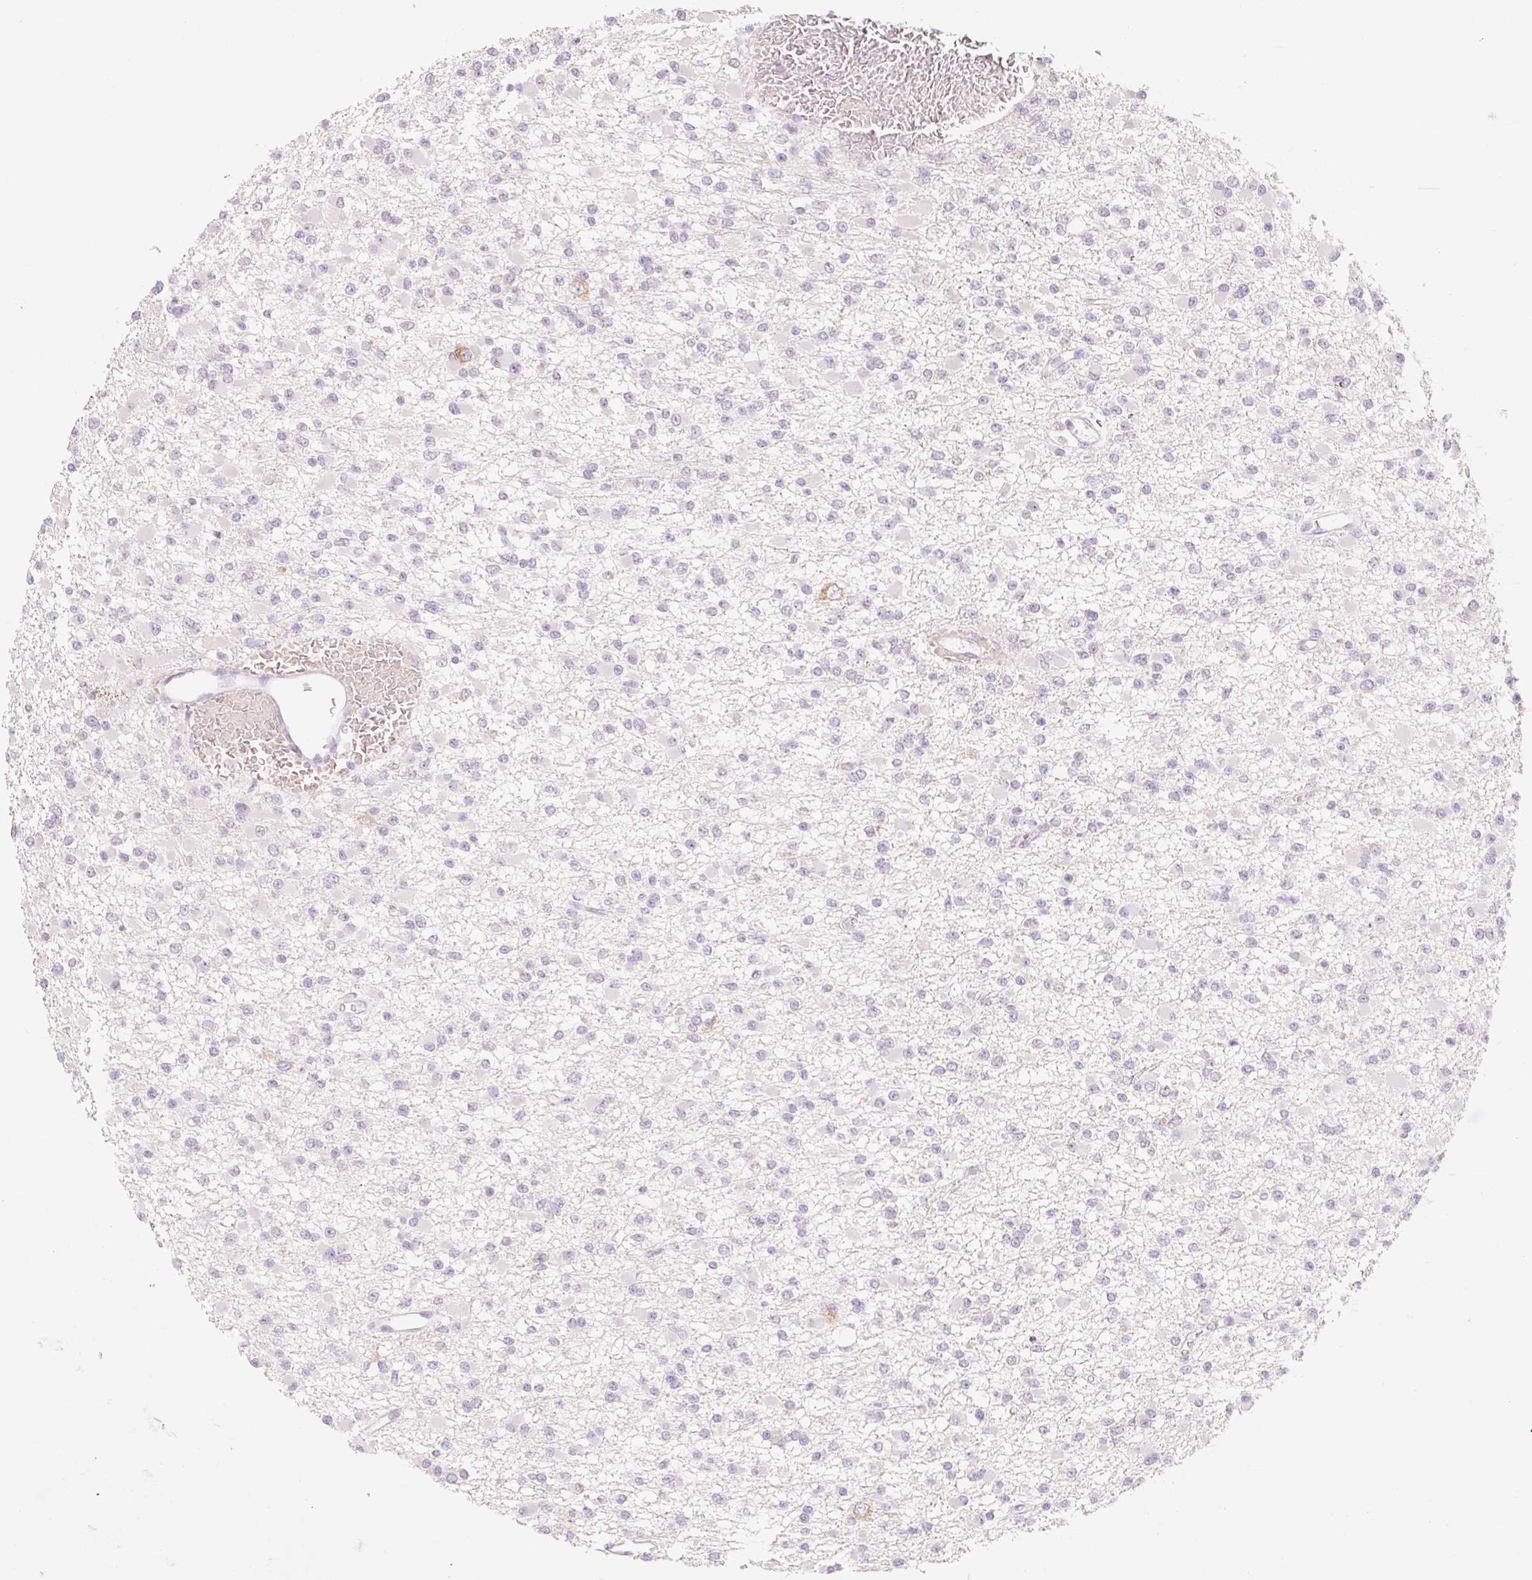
{"staining": {"intensity": "negative", "quantity": "none", "location": "none"}, "tissue": "glioma", "cell_type": "Tumor cells", "image_type": "cancer", "snomed": [{"axis": "morphology", "description": "Glioma, malignant, Low grade"}, {"axis": "topography", "description": "Brain"}], "caption": "The micrograph shows no staining of tumor cells in low-grade glioma (malignant).", "gene": "MYO1D", "patient": {"sex": "female", "age": 22}}